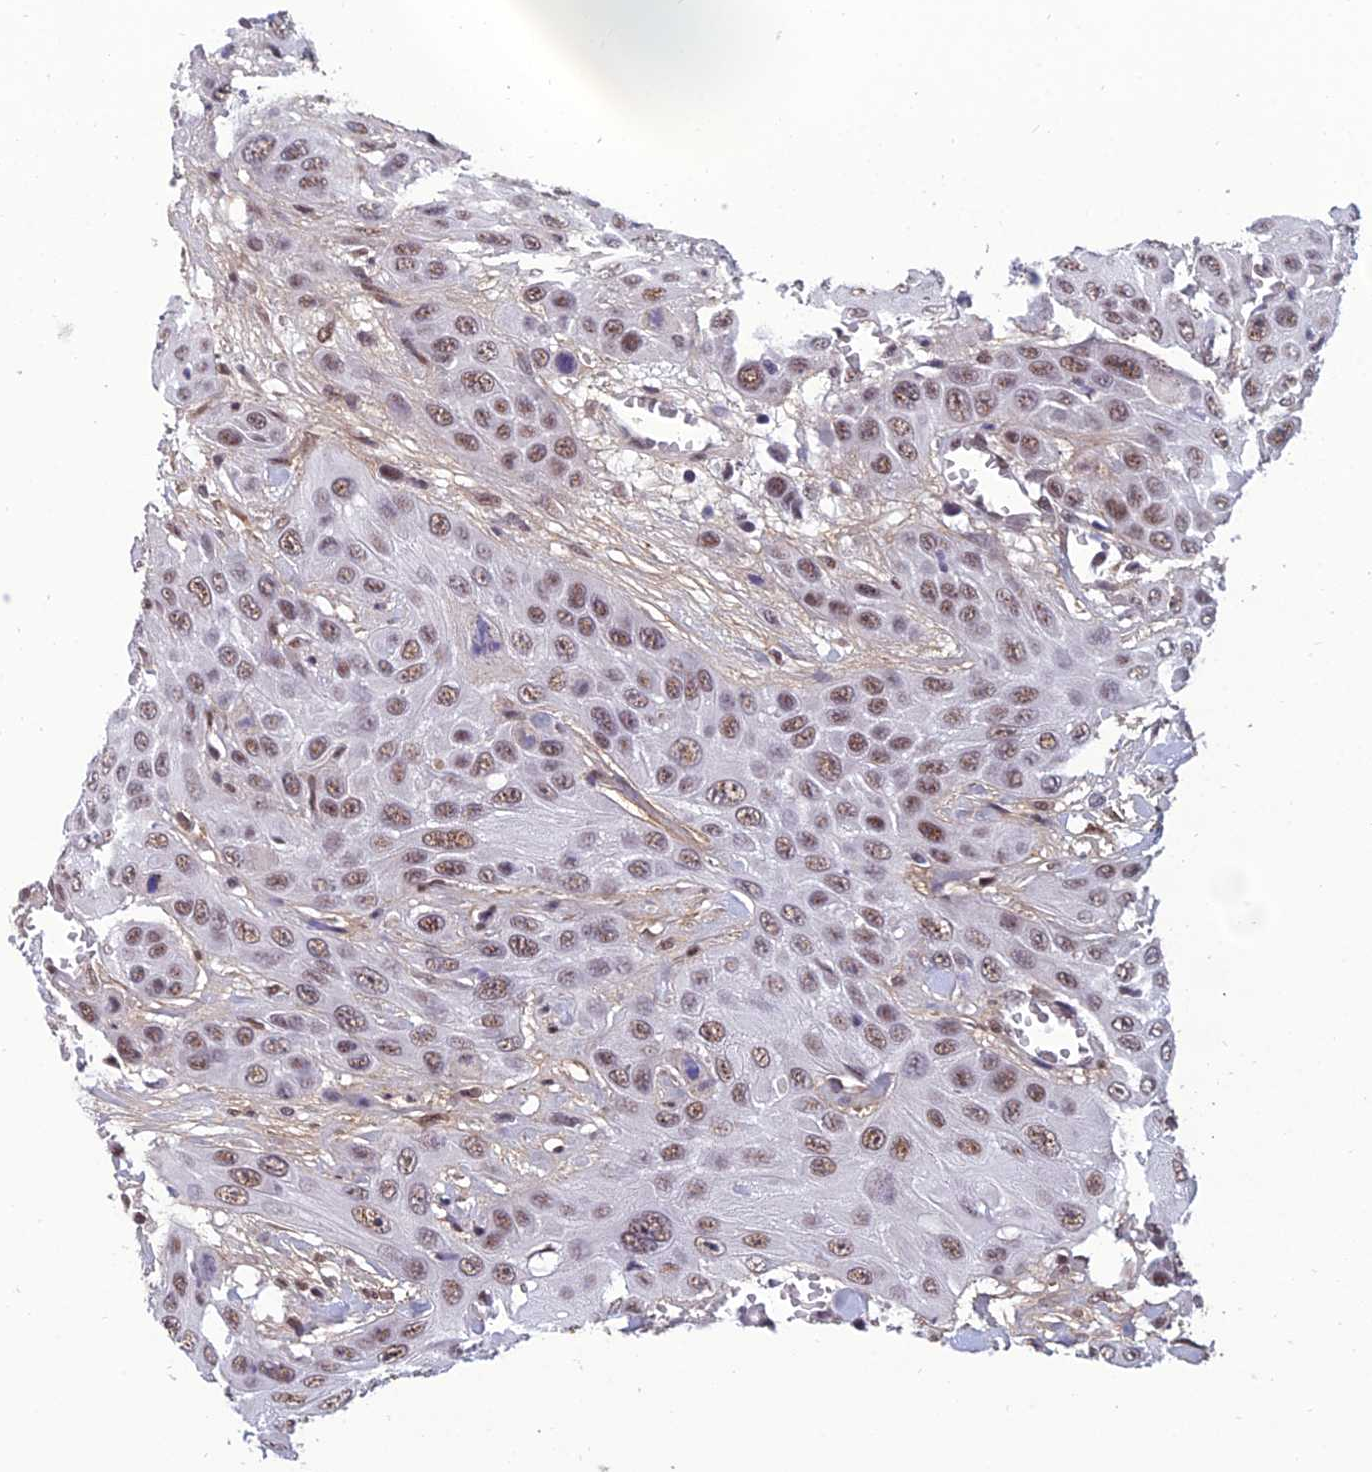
{"staining": {"intensity": "moderate", "quantity": ">75%", "location": "nuclear"}, "tissue": "head and neck cancer", "cell_type": "Tumor cells", "image_type": "cancer", "snomed": [{"axis": "morphology", "description": "Squamous cell carcinoma, NOS"}, {"axis": "topography", "description": "Head-Neck"}], "caption": "Immunohistochemical staining of human head and neck cancer exhibits medium levels of moderate nuclear protein expression in about >75% of tumor cells.", "gene": "RSRC1", "patient": {"sex": "male", "age": 81}}